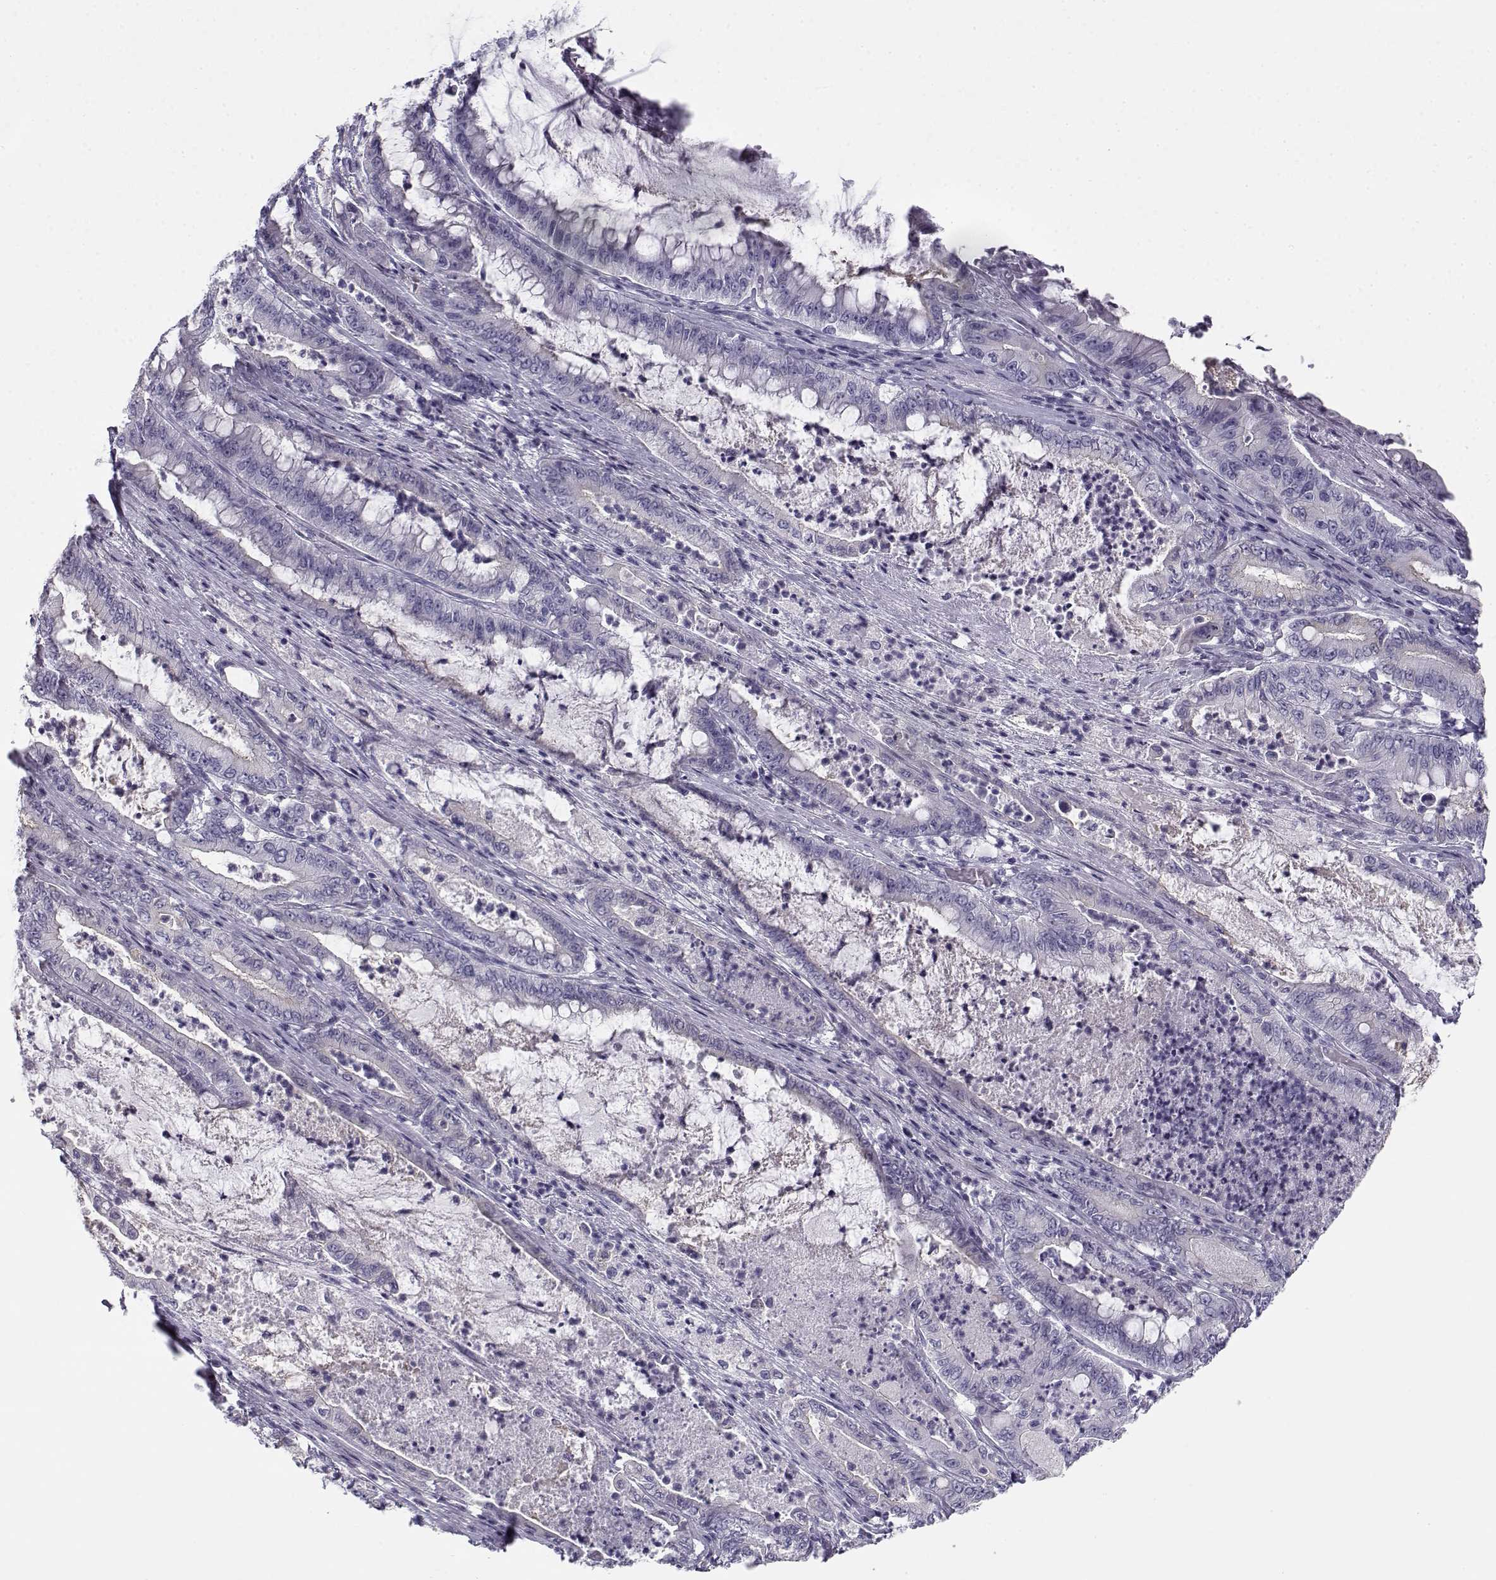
{"staining": {"intensity": "negative", "quantity": "none", "location": "none"}, "tissue": "pancreatic cancer", "cell_type": "Tumor cells", "image_type": "cancer", "snomed": [{"axis": "morphology", "description": "Adenocarcinoma, NOS"}, {"axis": "topography", "description": "Pancreas"}], "caption": "Immunohistochemistry image of neoplastic tissue: human pancreatic adenocarcinoma stained with DAB (3,3'-diaminobenzidine) demonstrates no significant protein positivity in tumor cells.", "gene": "CREB3L3", "patient": {"sex": "male", "age": 71}}